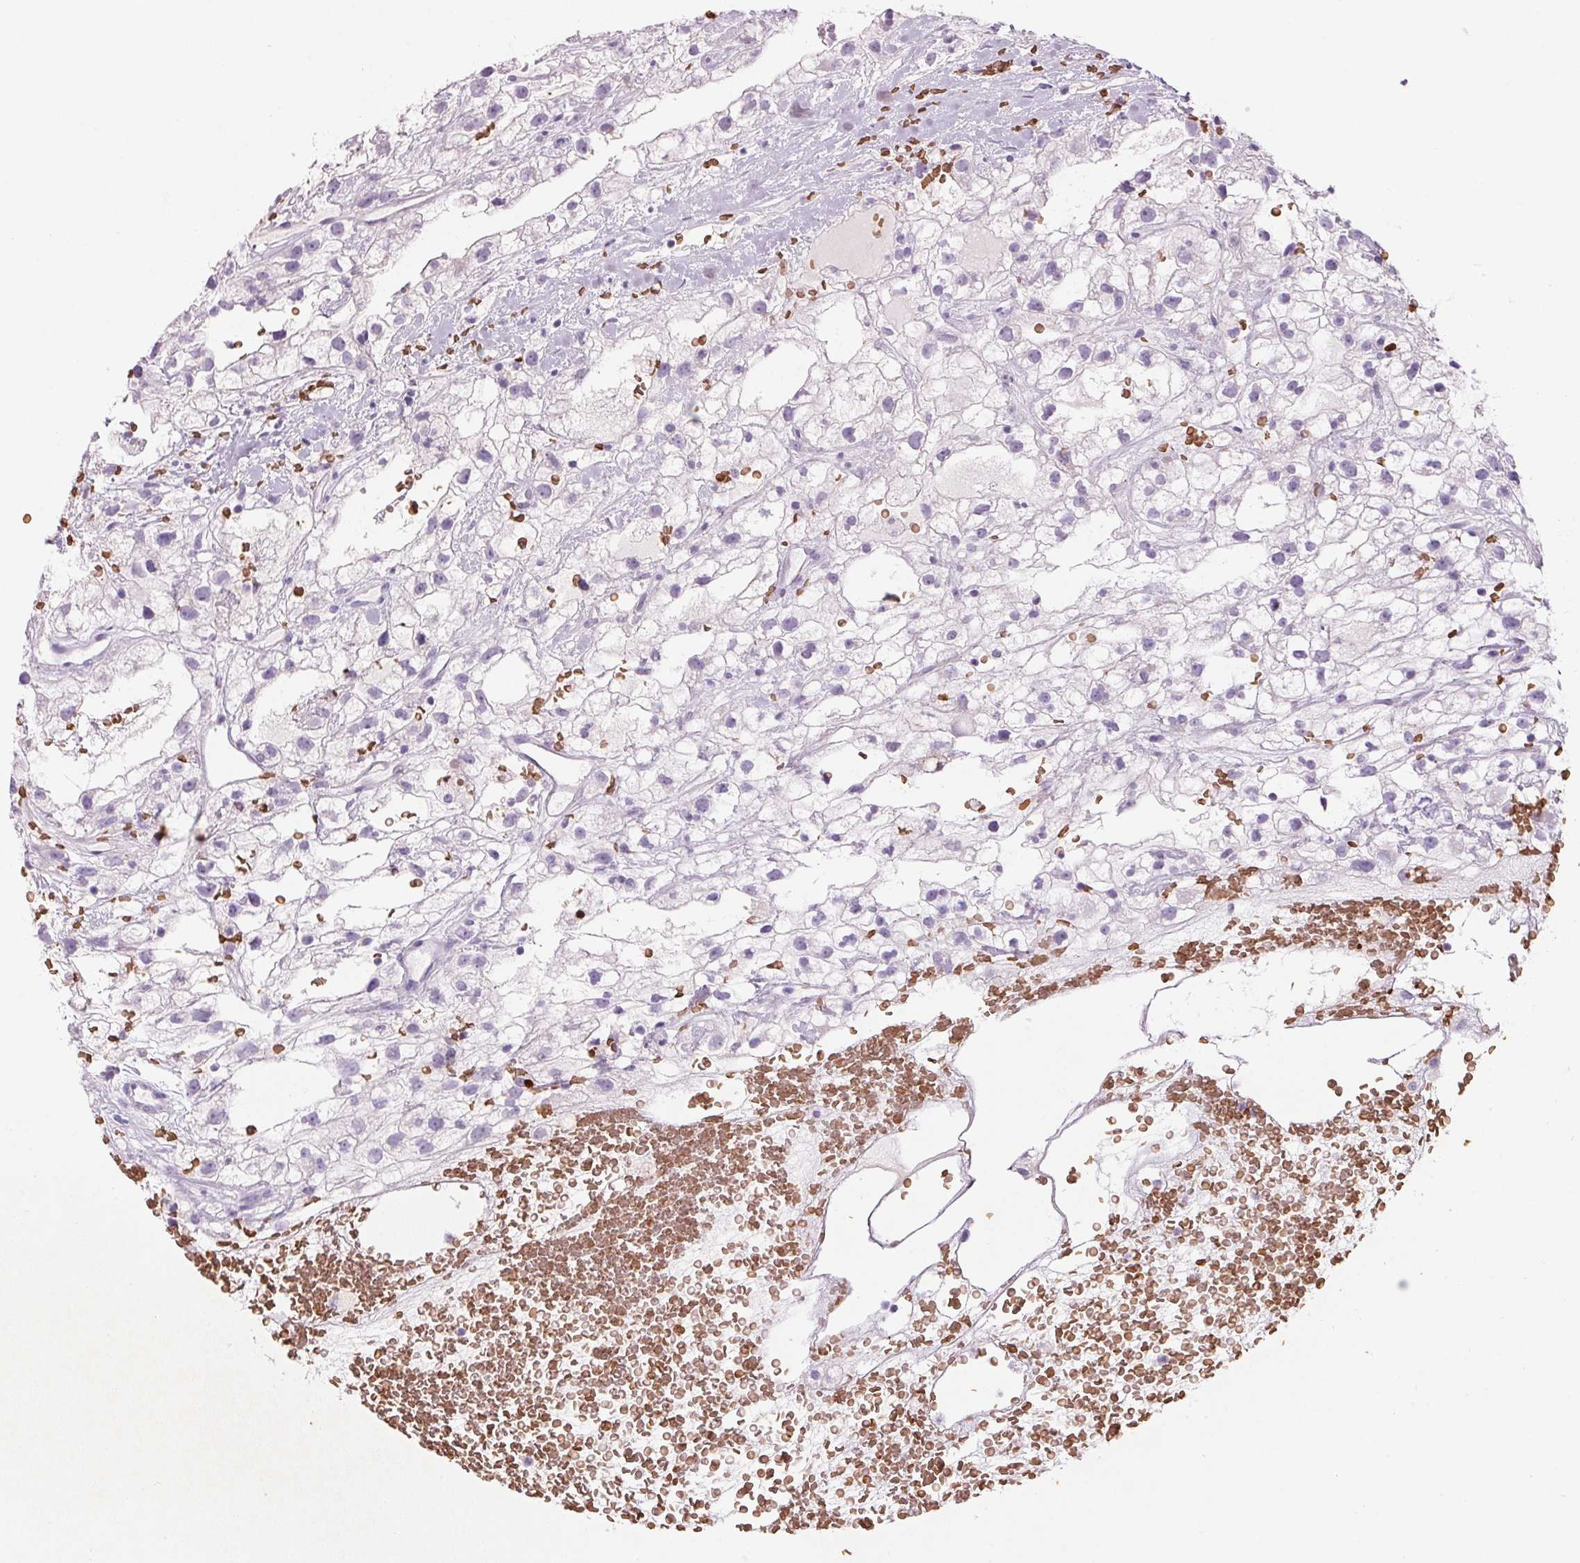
{"staining": {"intensity": "negative", "quantity": "none", "location": "none"}, "tissue": "renal cancer", "cell_type": "Tumor cells", "image_type": "cancer", "snomed": [{"axis": "morphology", "description": "Adenocarcinoma, NOS"}, {"axis": "topography", "description": "Kidney"}], "caption": "A histopathology image of human renal cancer (adenocarcinoma) is negative for staining in tumor cells.", "gene": "HBQ1", "patient": {"sex": "male", "age": 59}}